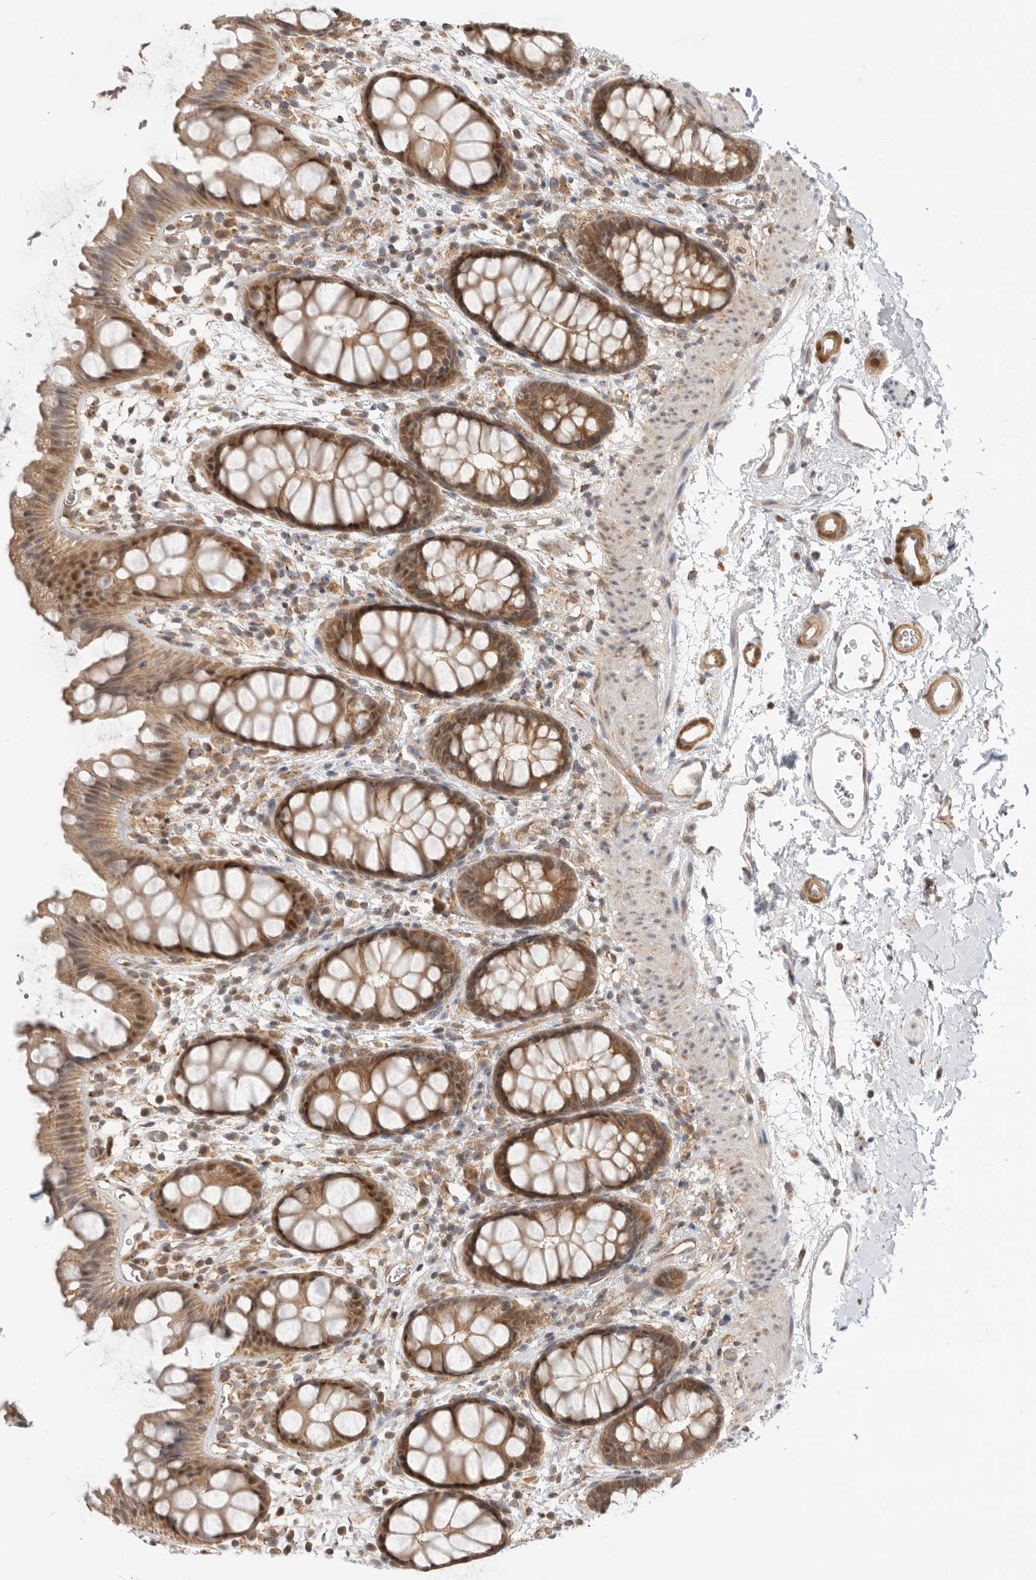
{"staining": {"intensity": "moderate", "quantity": ">75%", "location": "cytoplasmic/membranous,nuclear"}, "tissue": "rectum", "cell_type": "Glandular cells", "image_type": "normal", "snomed": [{"axis": "morphology", "description": "Normal tissue, NOS"}, {"axis": "topography", "description": "Rectum"}], "caption": "IHC of normal human rectum demonstrates medium levels of moderate cytoplasmic/membranous,nuclear expression in about >75% of glandular cells. (DAB (3,3'-diaminobenzidine) IHC, brown staining for protein, blue staining for nuclei).", "gene": "DCAF8", "patient": {"sex": "female", "age": 65}}